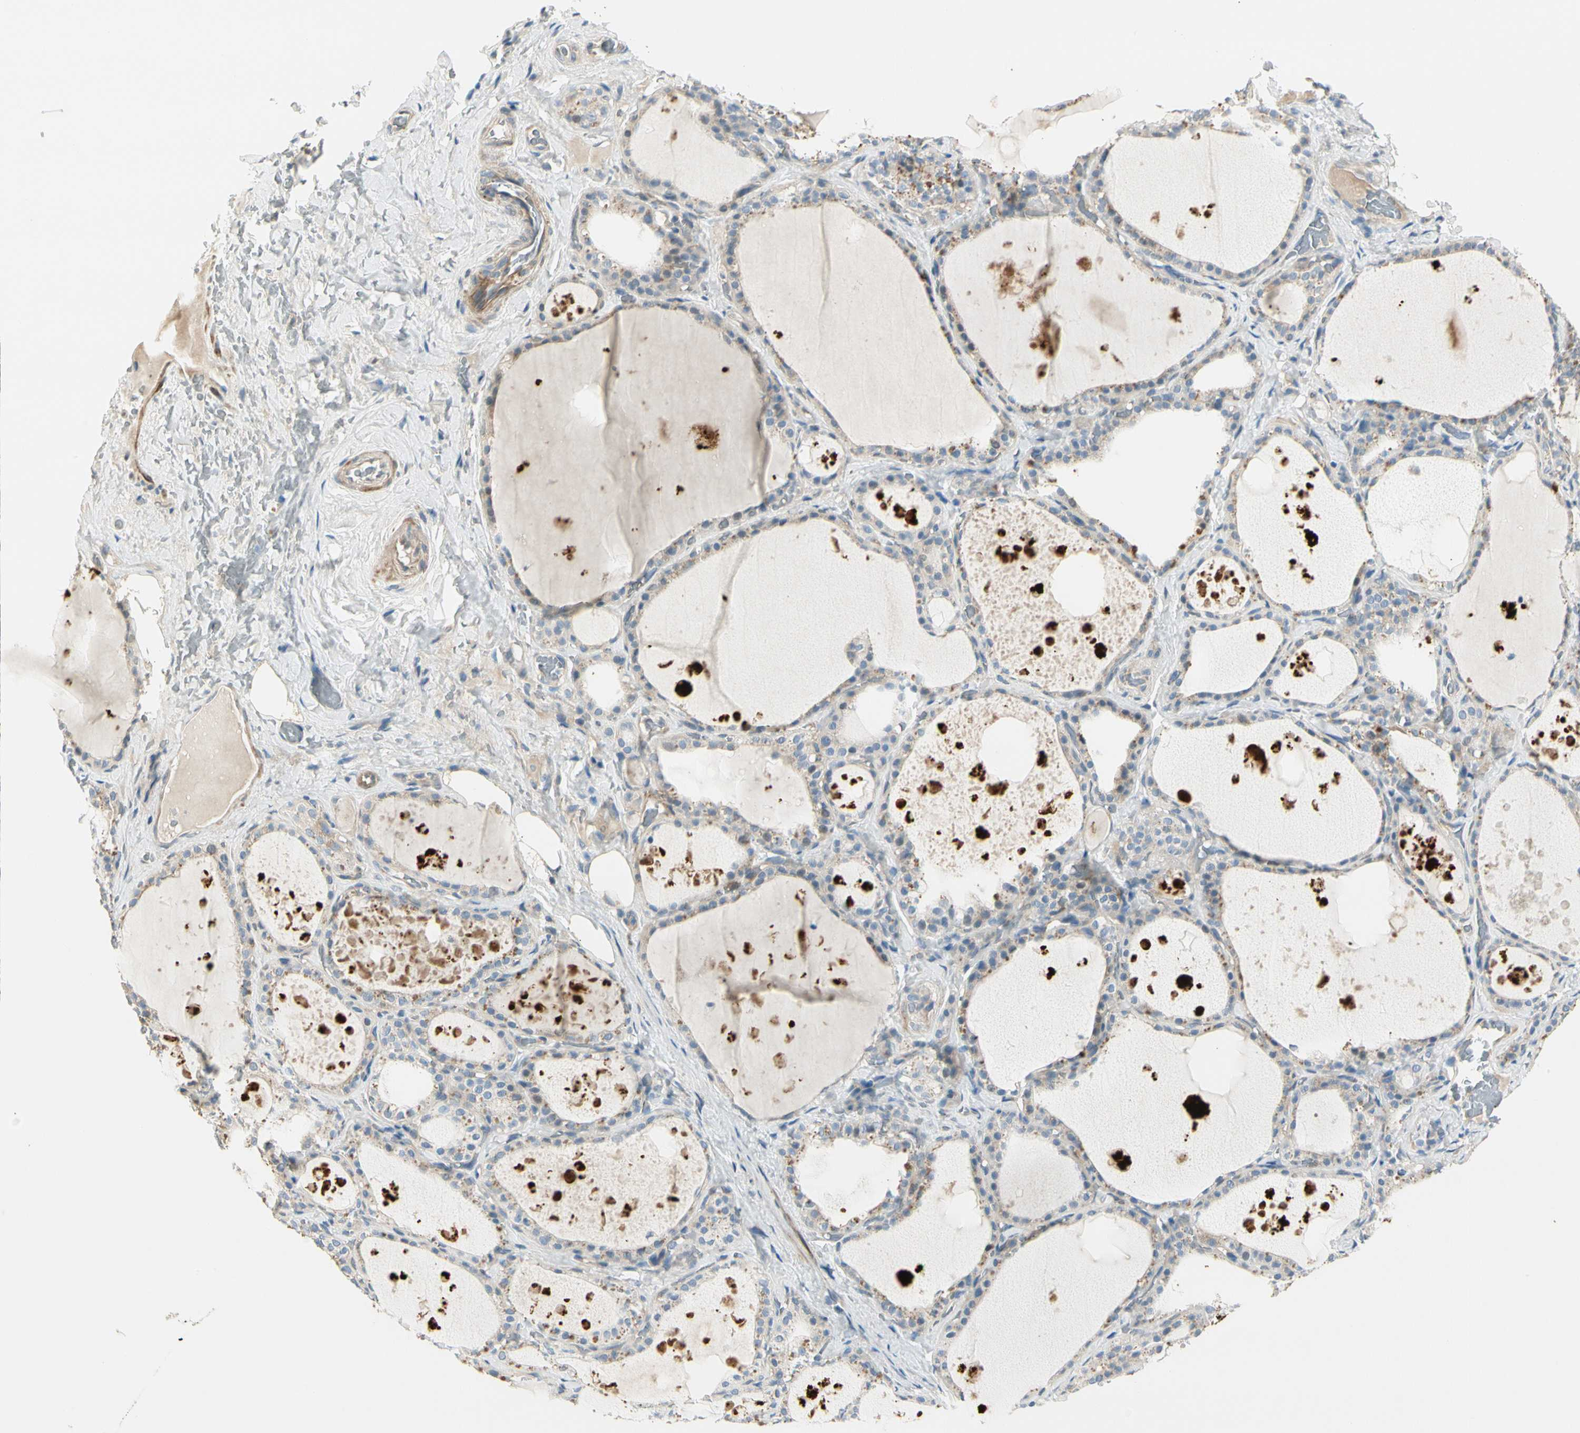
{"staining": {"intensity": "weak", "quantity": "25%-75%", "location": "cytoplasmic/membranous"}, "tissue": "thyroid gland", "cell_type": "Glandular cells", "image_type": "normal", "snomed": [{"axis": "morphology", "description": "Normal tissue, NOS"}, {"axis": "topography", "description": "Thyroid gland"}], "caption": "The immunohistochemical stain highlights weak cytoplasmic/membranous expression in glandular cells of normal thyroid gland.", "gene": "ADGRA3", "patient": {"sex": "male", "age": 61}}